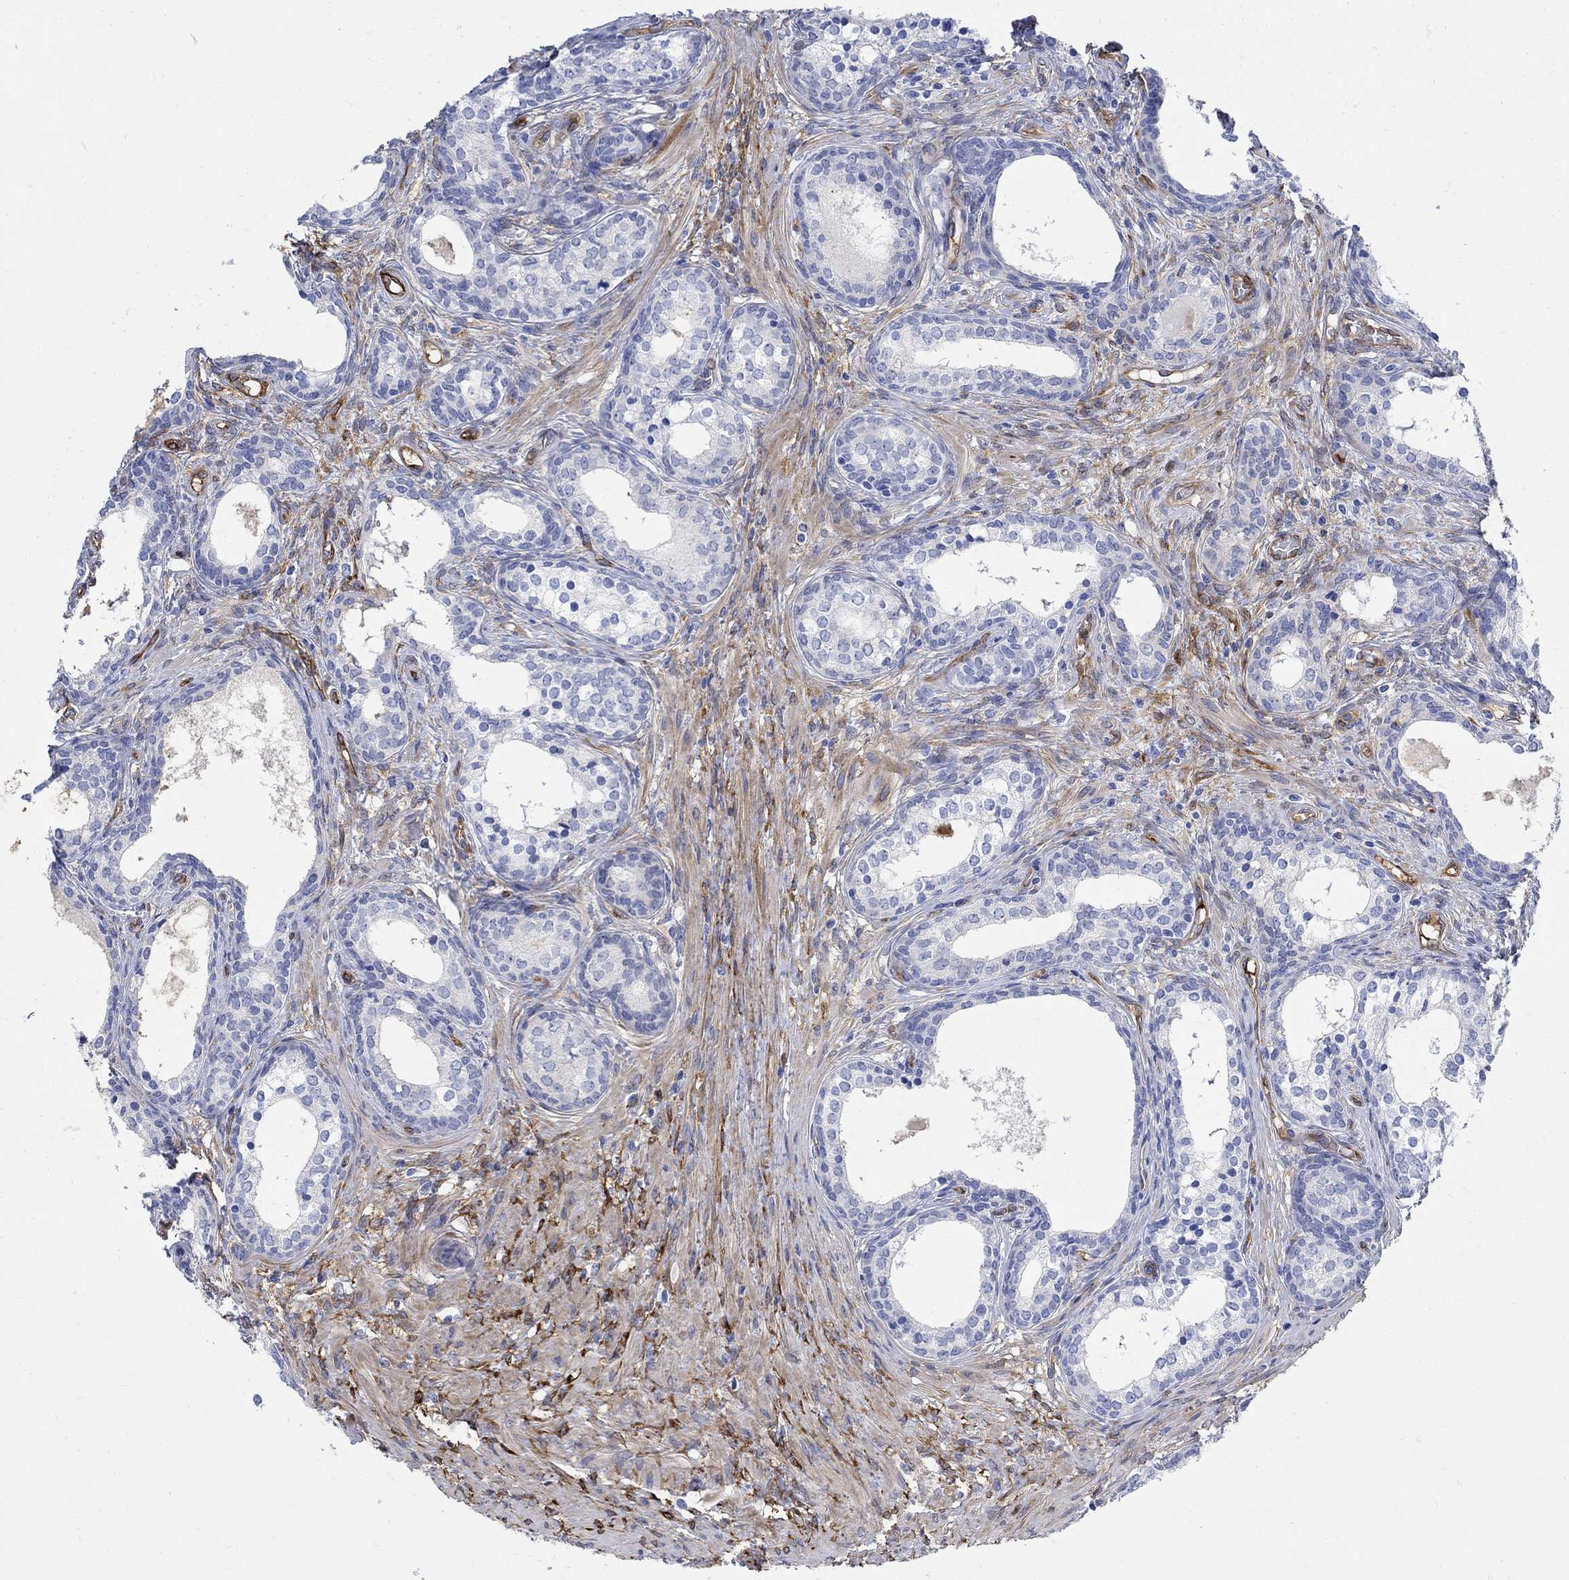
{"staining": {"intensity": "negative", "quantity": "none", "location": "none"}, "tissue": "prostate cancer", "cell_type": "Tumor cells", "image_type": "cancer", "snomed": [{"axis": "morphology", "description": "Adenocarcinoma, NOS"}, {"axis": "morphology", "description": "Adenocarcinoma, High grade"}, {"axis": "topography", "description": "Prostate"}], "caption": "An IHC histopathology image of prostate cancer (adenocarcinoma) is shown. There is no staining in tumor cells of prostate cancer (adenocarcinoma).", "gene": "TGM2", "patient": {"sex": "male", "age": 61}}